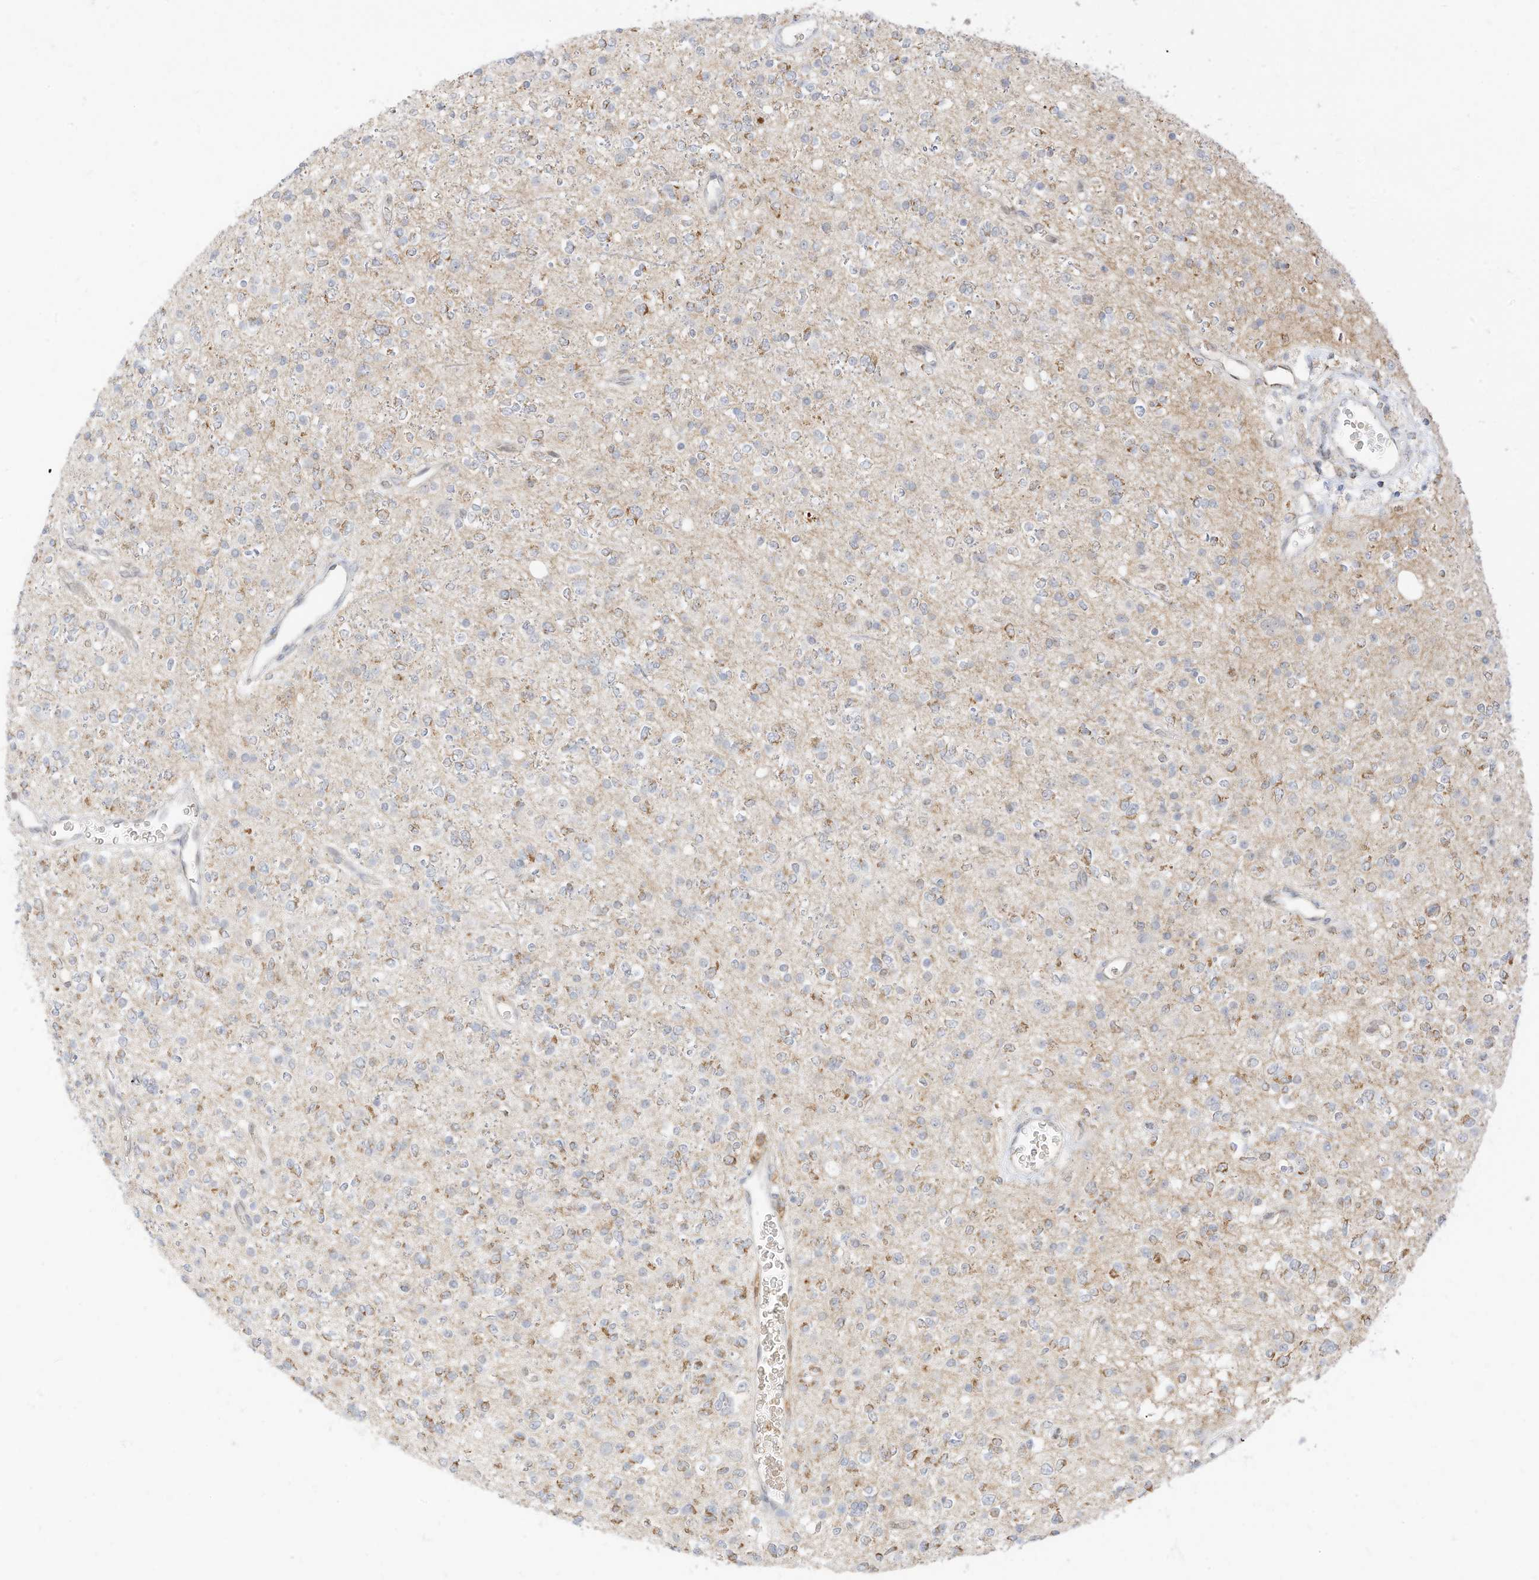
{"staining": {"intensity": "moderate", "quantity": "<25%", "location": "cytoplasmic/membranous"}, "tissue": "glioma", "cell_type": "Tumor cells", "image_type": "cancer", "snomed": [{"axis": "morphology", "description": "Glioma, malignant, High grade"}, {"axis": "topography", "description": "Brain"}], "caption": "This image reveals immunohistochemistry staining of human high-grade glioma (malignant), with low moderate cytoplasmic/membranous positivity in approximately <25% of tumor cells.", "gene": "MTUS2", "patient": {"sex": "male", "age": 34}}